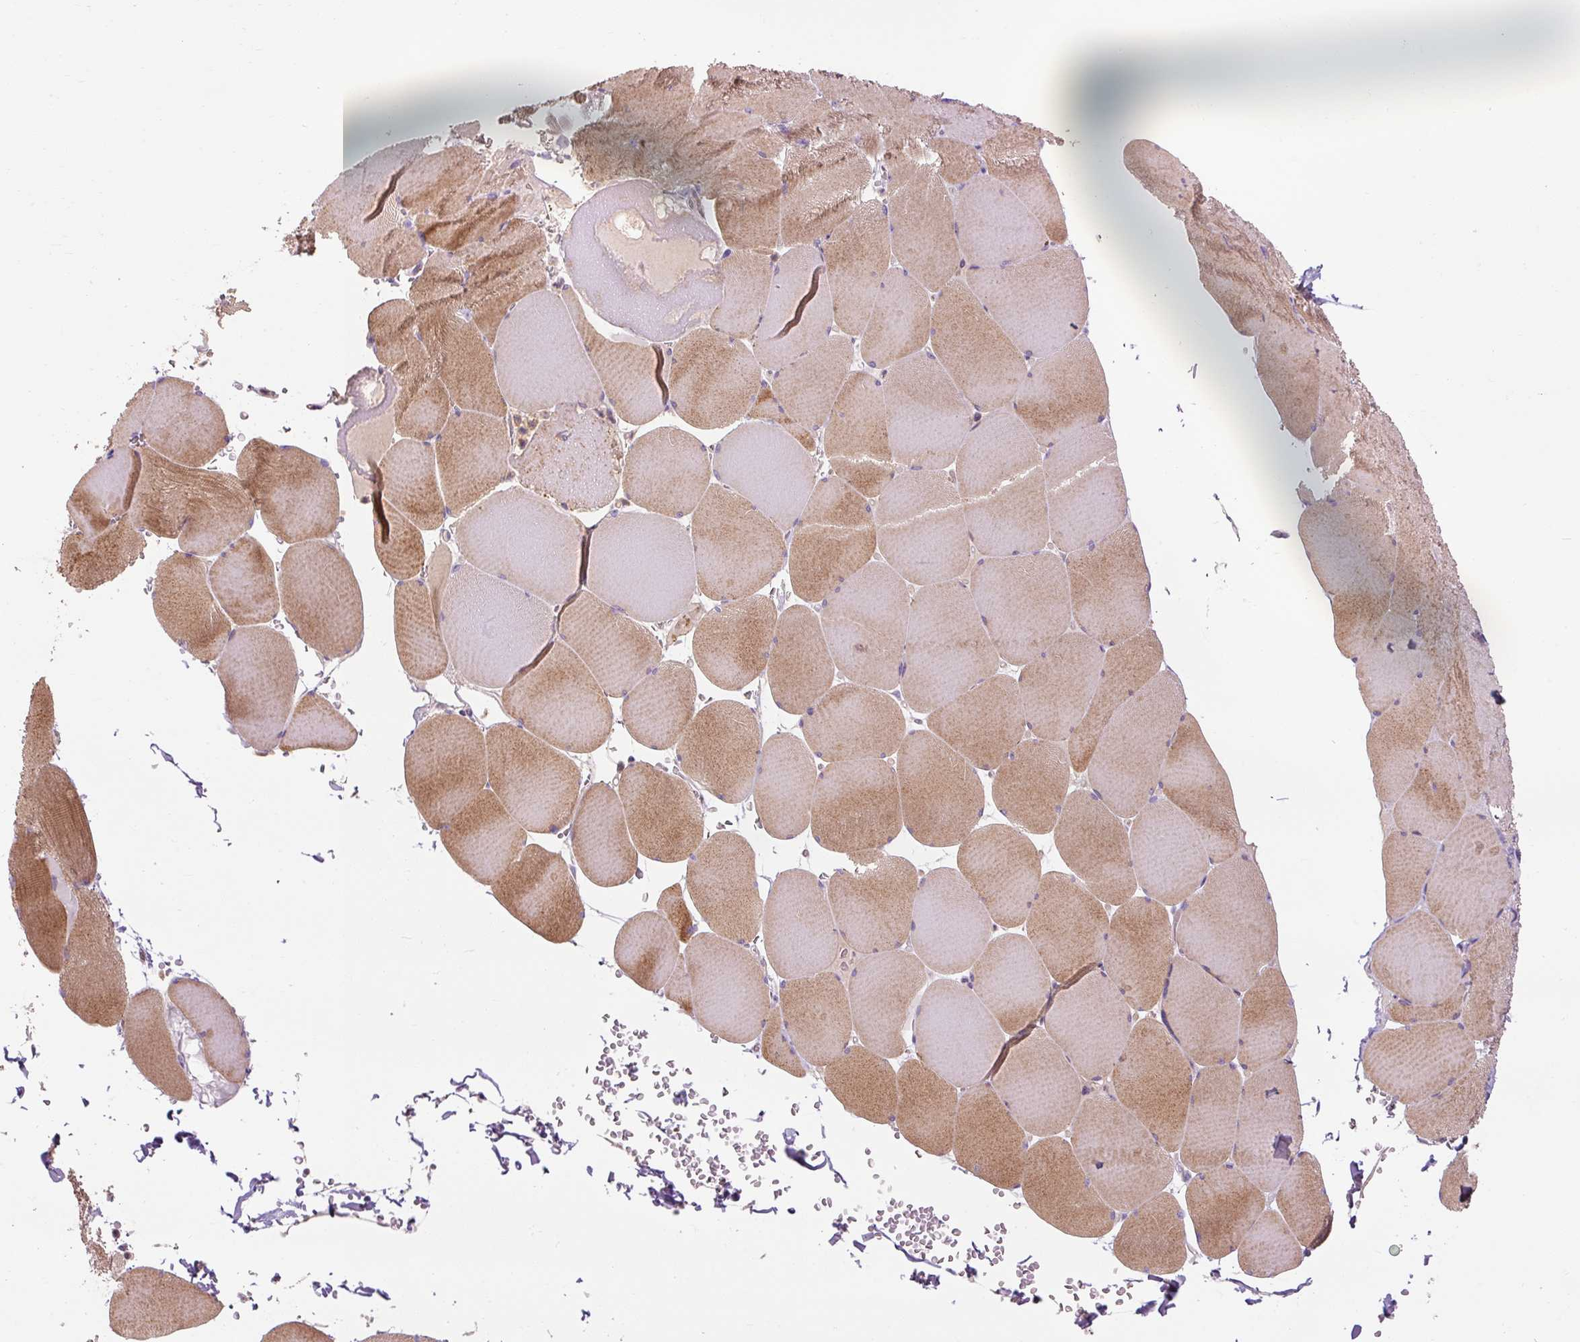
{"staining": {"intensity": "moderate", "quantity": "25%-75%", "location": "cytoplasmic/membranous"}, "tissue": "skeletal muscle", "cell_type": "Myocytes", "image_type": "normal", "snomed": [{"axis": "morphology", "description": "Normal tissue, NOS"}, {"axis": "topography", "description": "Skeletal muscle"}, {"axis": "topography", "description": "Head-Neck"}], "caption": "IHC (DAB) staining of benign skeletal muscle reveals moderate cytoplasmic/membranous protein positivity in about 25%-75% of myocytes.", "gene": "TIGD2", "patient": {"sex": "male", "age": 66}}